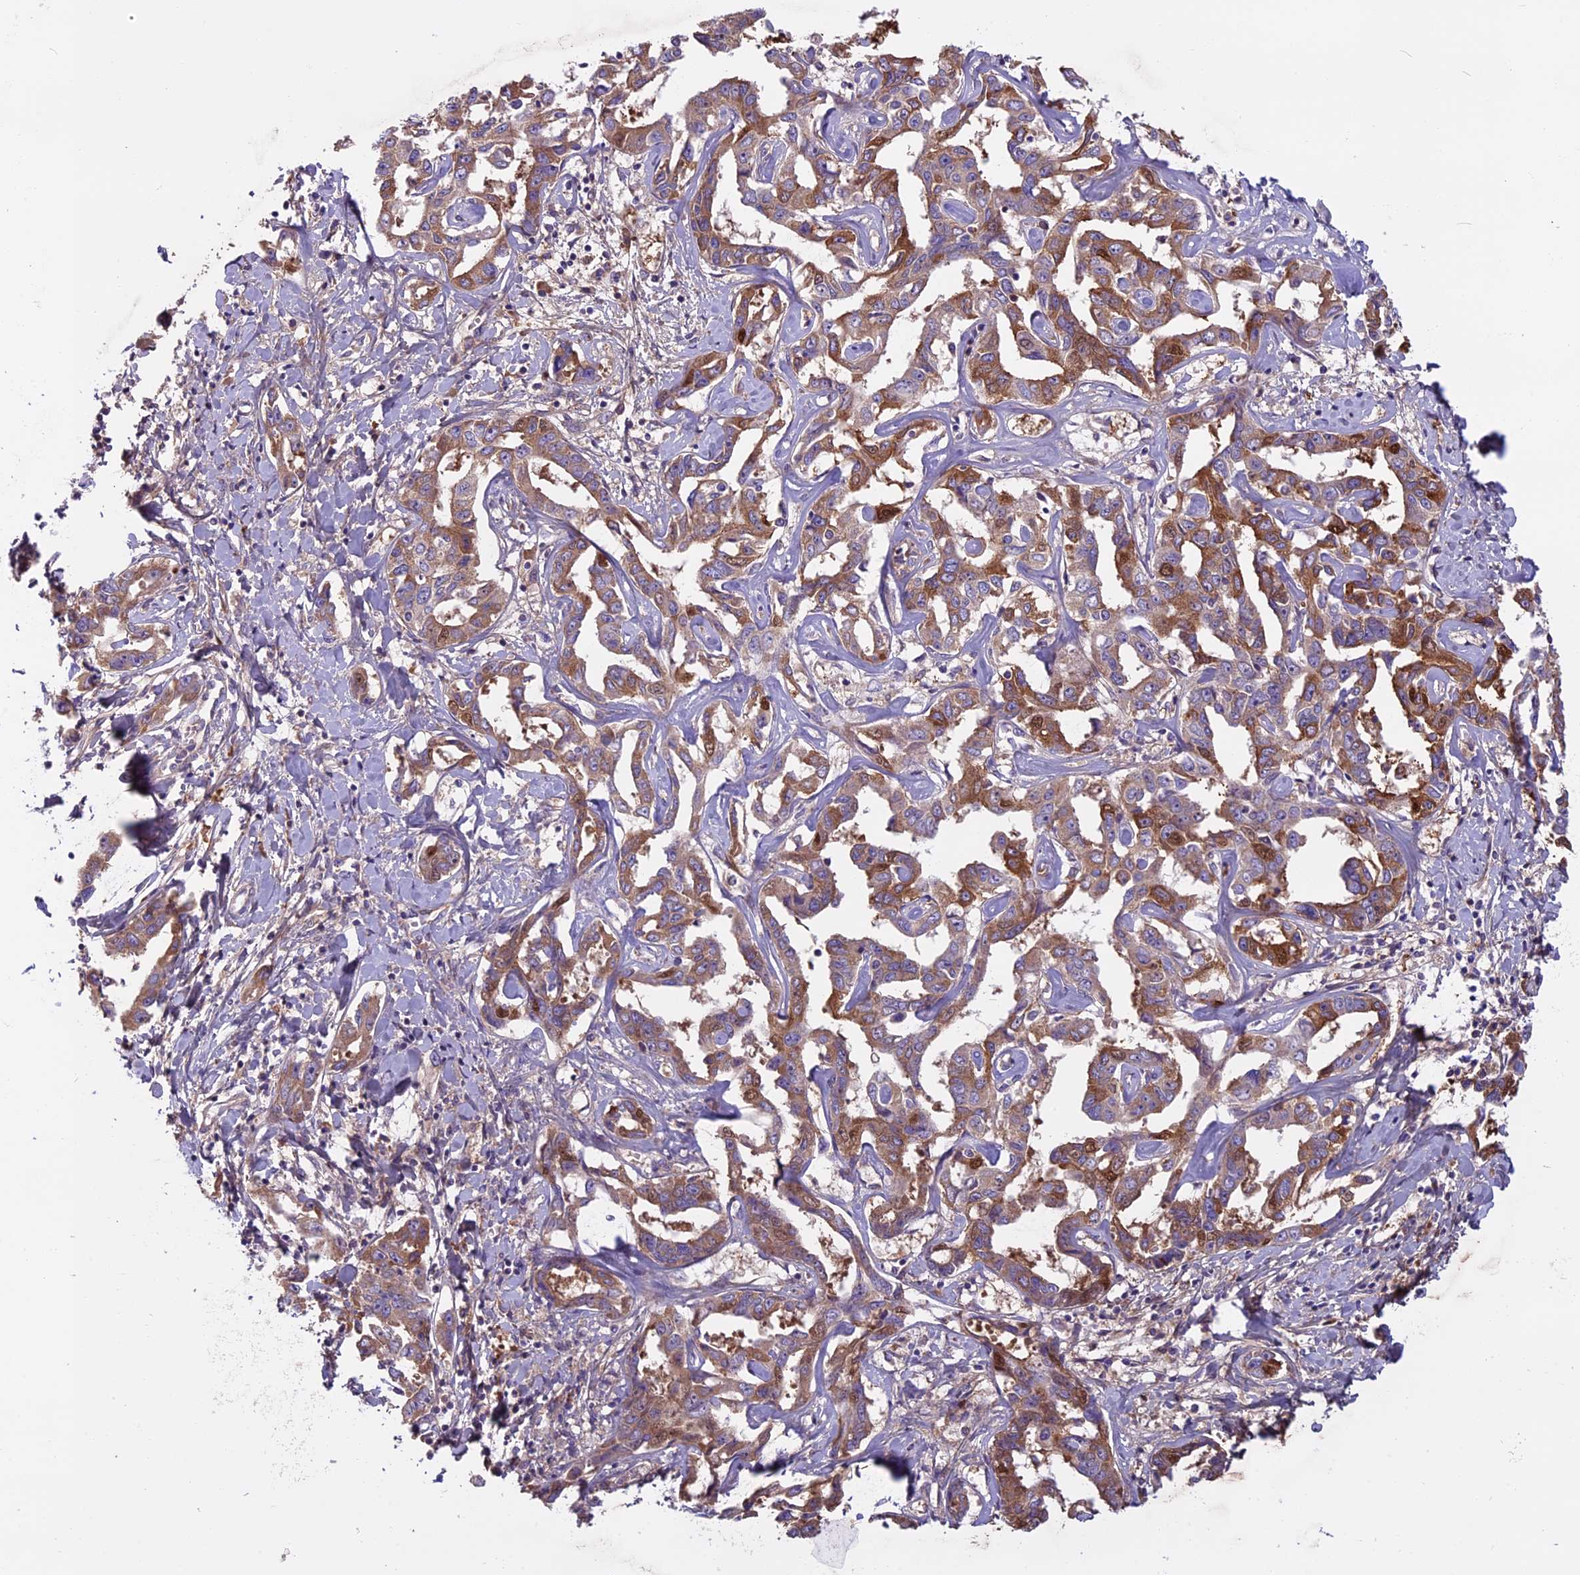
{"staining": {"intensity": "moderate", "quantity": ">75%", "location": "cytoplasmic/membranous"}, "tissue": "liver cancer", "cell_type": "Tumor cells", "image_type": "cancer", "snomed": [{"axis": "morphology", "description": "Cholangiocarcinoma"}, {"axis": "topography", "description": "Liver"}], "caption": "This is an image of immunohistochemistry staining of cholangiocarcinoma (liver), which shows moderate expression in the cytoplasmic/membranous of tumor cells.", "gene": "DCTN5", "patient": {"sex": "male", "age": 59}}